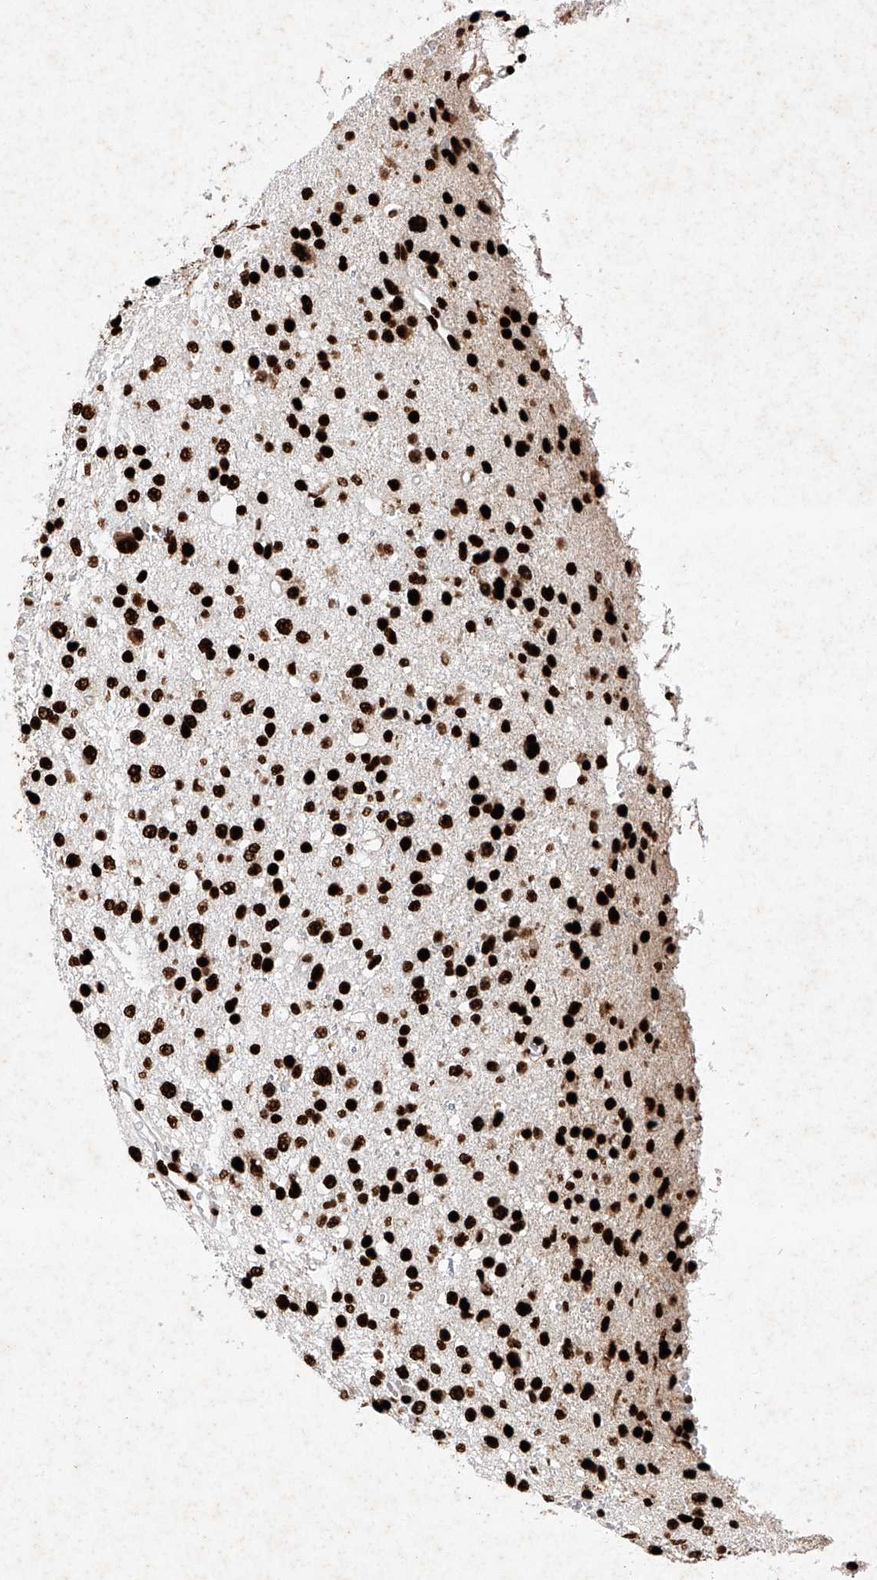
{"staining": {"intensity": "strong", "quantity": ">75%", "location": "nuclear"}, "tissue": "glioma", "cell_type": "Tumor cells", "image_type": "cancer", "snomed": [{"axis": "morphology", "description": "Glioma, malignant, Low grade"}, {"axis": "topography", "description": "Brain"}], "caption": "Immunohistochemical staining of human glioma reveals strong nuclear protein positivity in approximately >75% of tumor cells.", "gene": "SRSF6", "patient": {"sex": "female", "age": 37}}